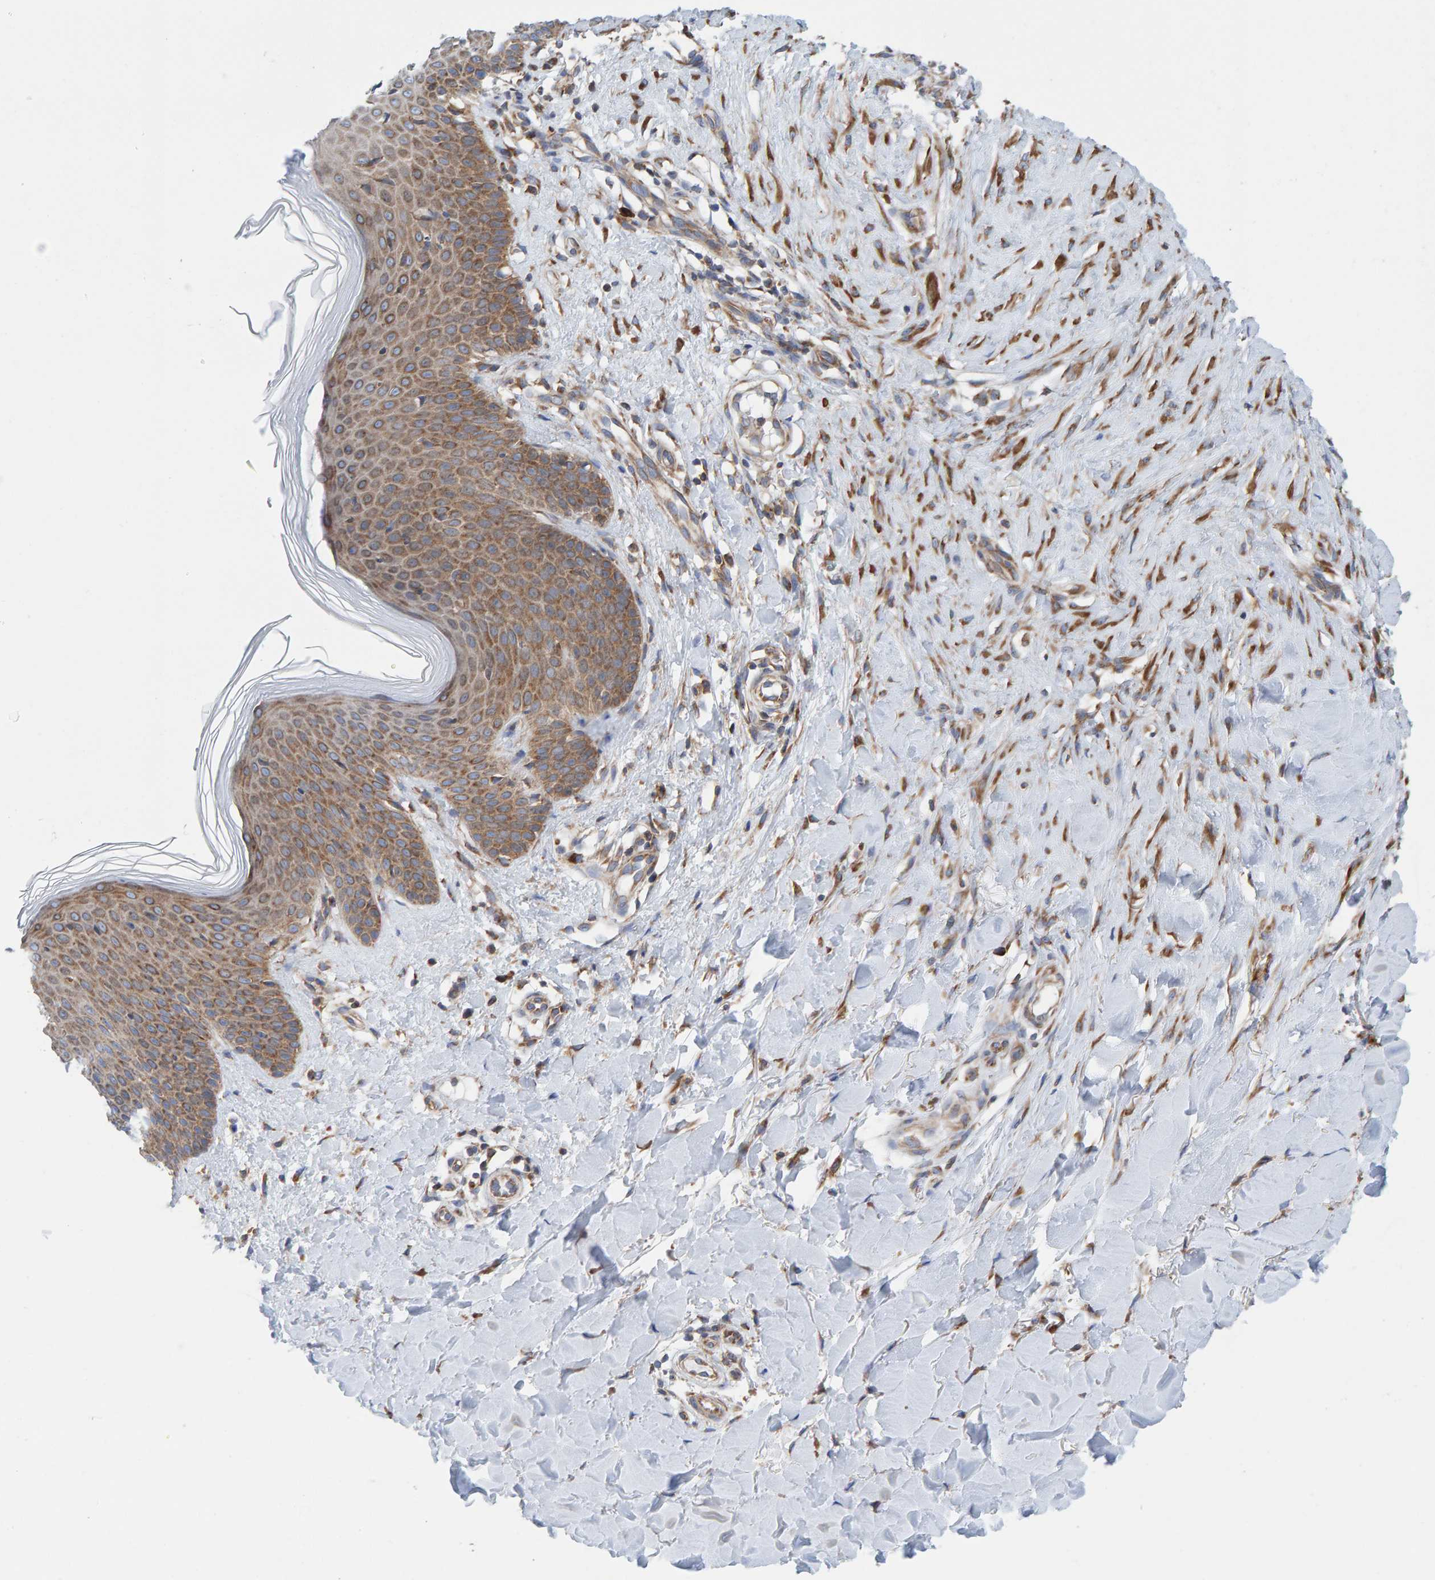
{"staining": {"intensity": "moderate", "quantity": ">75%", "location": "cytoplasmic/membranous"}, "tissue": "skin", "cell_type": "Fibroblasts", "image_type": "normal", "snomed": [{"axis": "morphology", "description": "Normal tissue, NOS"}, {"axis": "topography", "description": "Skin"}], "caption": "Immunohistochemistry staining of unremarkable skin, which shows medium levels of moderate cytoplasmic/membranous staining in about >75% of fibroblasts indicating moderate cytoplasmic/membranous protein staining. The staining was performed using DAB (brown) for protein detection and nuclei were counterstained in hematoxylin (blue).", "gene": "CDK5RAP3", "patient": {"sex": "male", "age": 41}}